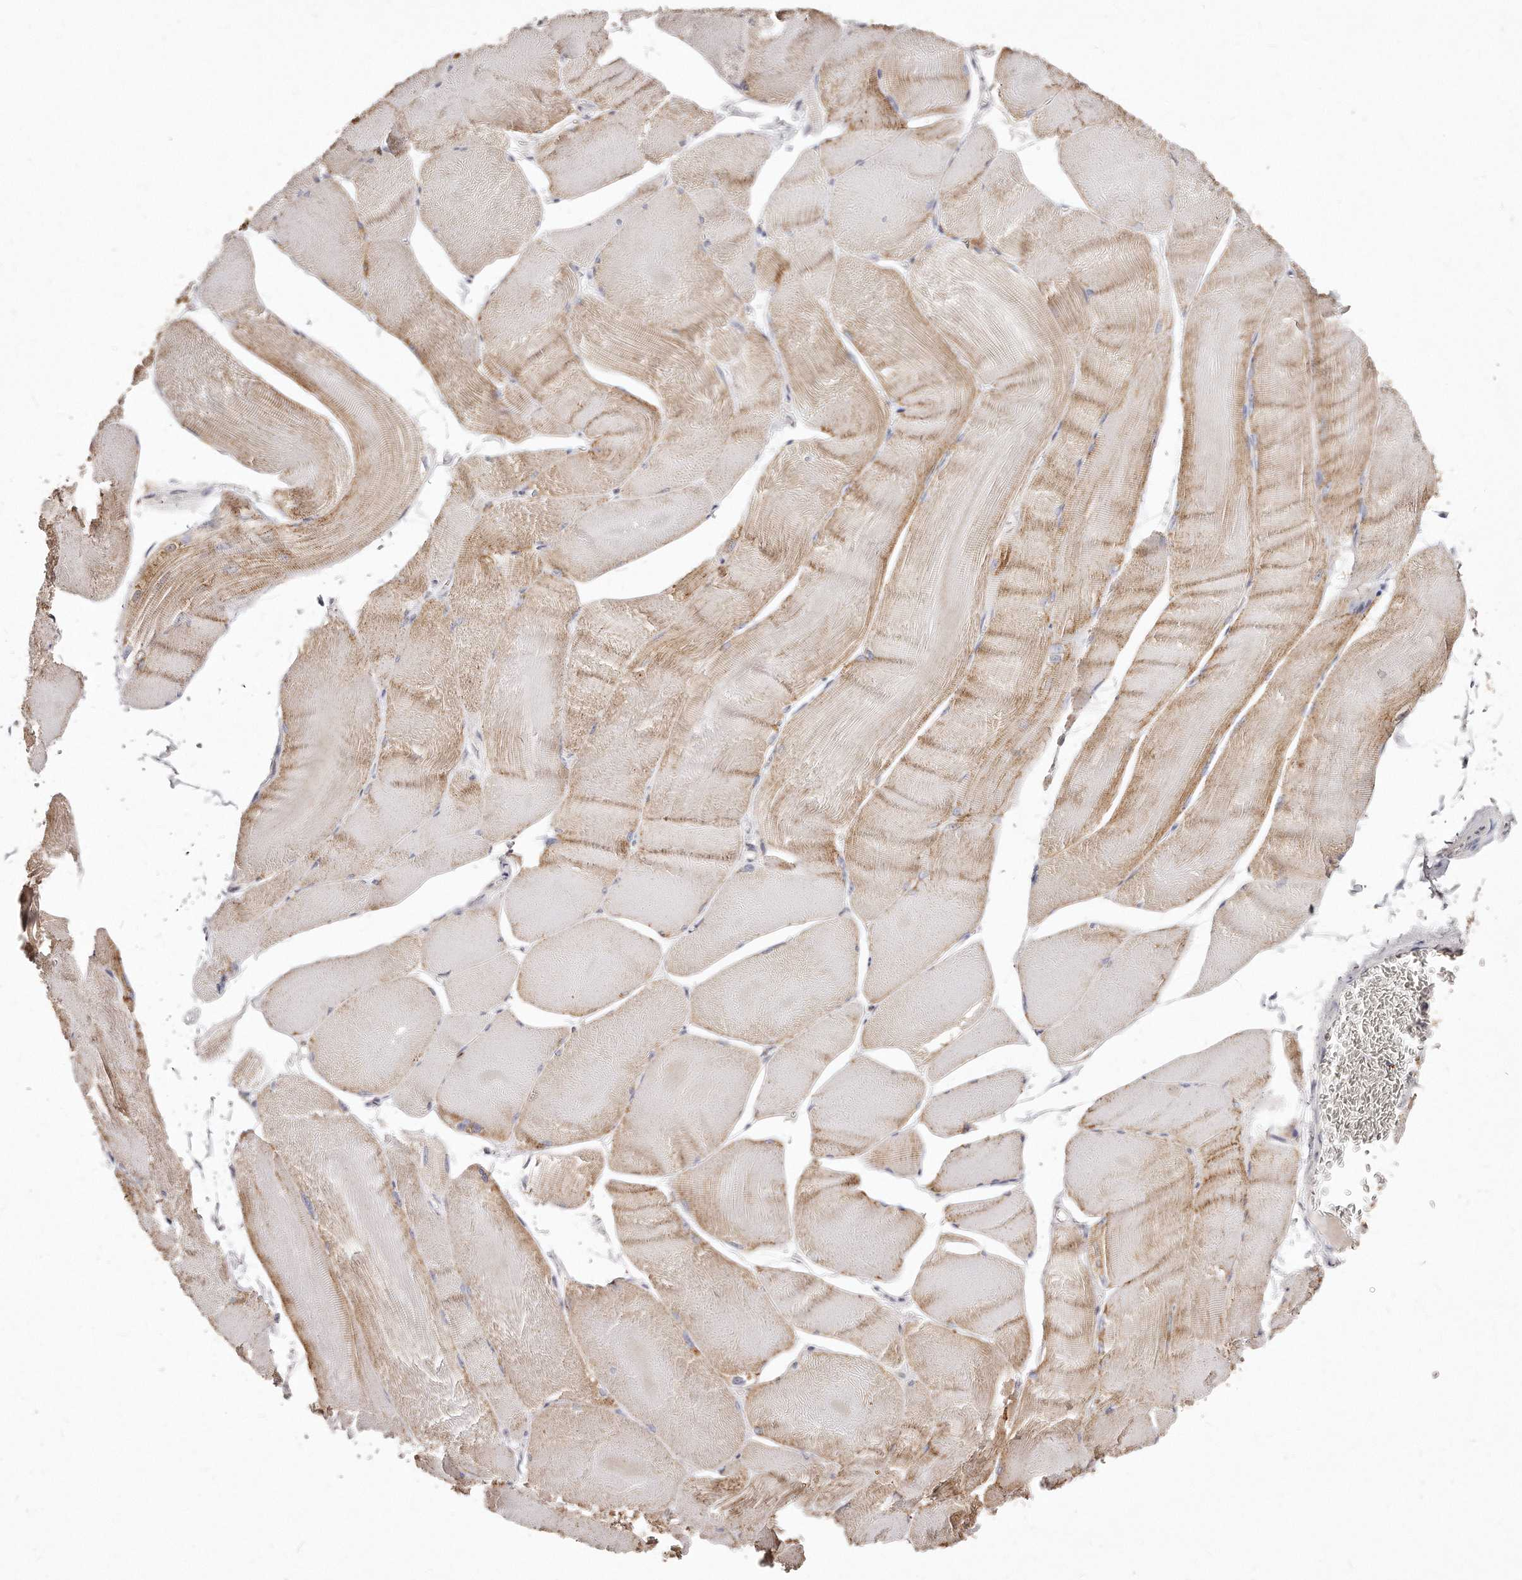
{"staining": {"intensity": "moderate", "quantity": "<25%", "location": "cytoplasmic/membranous"}, "tissue": "skeletal muscle", "cell_type": "Myocytes", "image_type": "normal", "snomed": [{"axis": "morphology", "description": "Normal tissue, NOS"}, {"axis": "morphology", "description": "Basal cell carcinoma"}, {"axis": "topography", "description": "Skeletal muscle"}], "caption": "Immunohistochemistry of benign human skeletal muscle exhibits low levels of moderate cytoplasmic/membranous expression in approximately <25% of myocytes.", "gene": "RTKN", "patient": {"sex": "female", "age": 64}}